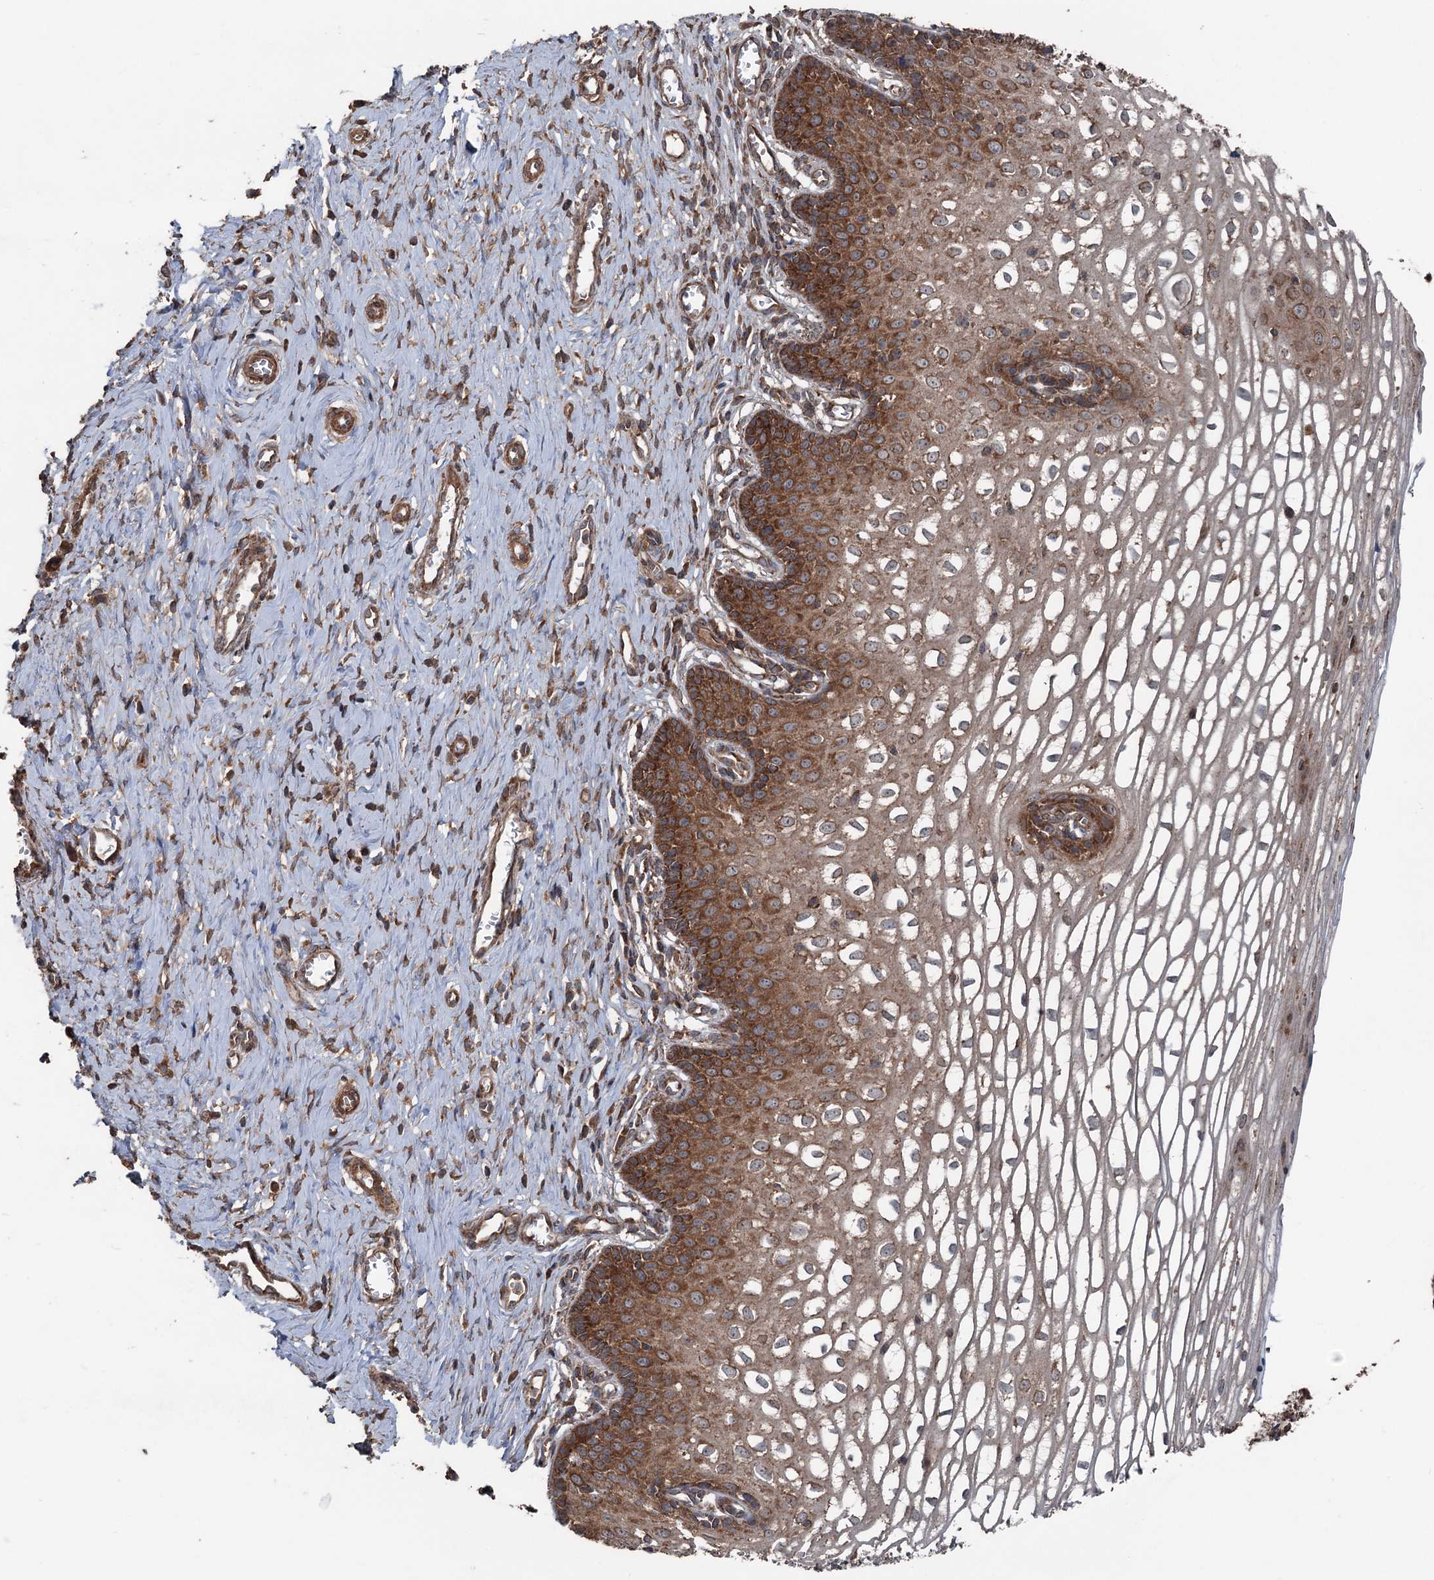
{"staining": {"intensity": "weak", "quantity": "25%-75%", "location": "cytoplasmic/membranous"}, "tissue": "cervix", "cell_type": "Glandular cells", "image_type": "normal", "snomed": [{"axis": "morphology", "description": "Normal tissue, NOS"}, {"axis": "morphology", "description": "Adenocarcinoma, NOS"}, {"axis": "topography", "description": "Cervix"}], "caption": "Immunohistochemistry (IHC) micrograph of unremarkable cervix stained for a protein (brown), which demonstrates low levels of weak cytoplasmic/membranous expression in about 25%-75% of glandular cells.", "gene": "RNF214", "patient": {"sex": "female", "age": 29}}